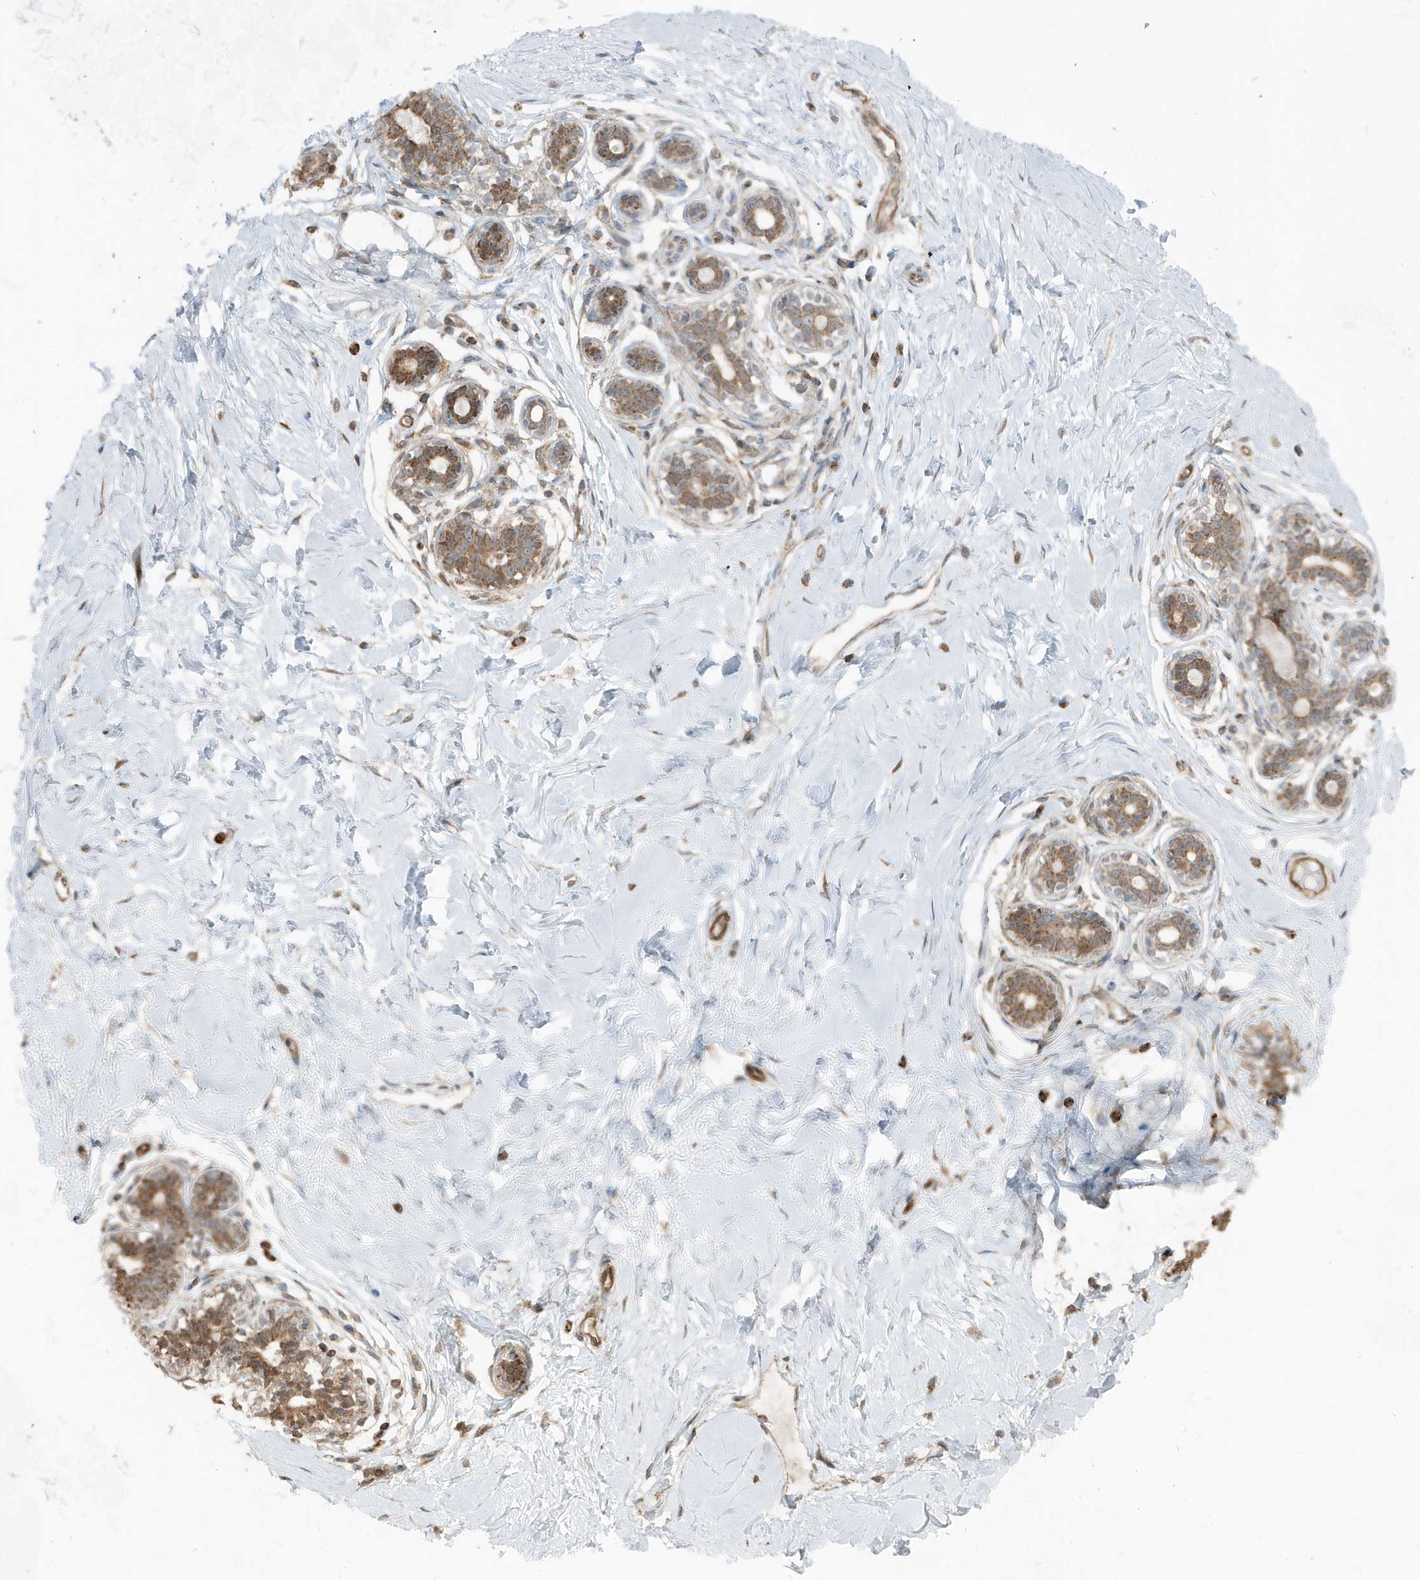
{"staining": {"intensity": "weak", "quantity": ">75%", "location": "cytoplasmic/membranous"}, "tissue": "breast", "cell_type": "Adipocytes", "image_type": "normal", "snomed": [{"axis": "morphology", "description": "Normal tissue, NOS"}, {"axis": "morphology", "description": "Adenoma, NOS"}, {"axis": "topography", "description": "Breast"}], "caption": "DAB (3,3'-diaminobenzidine) immunohistochemical staining of unremarkable breast demonstrates weak cytoplasmic/membranous protein staining in approximately >75% of adipocytes.", "gene": "AZI2", "patient": {"sex": "female", "age": 23}}